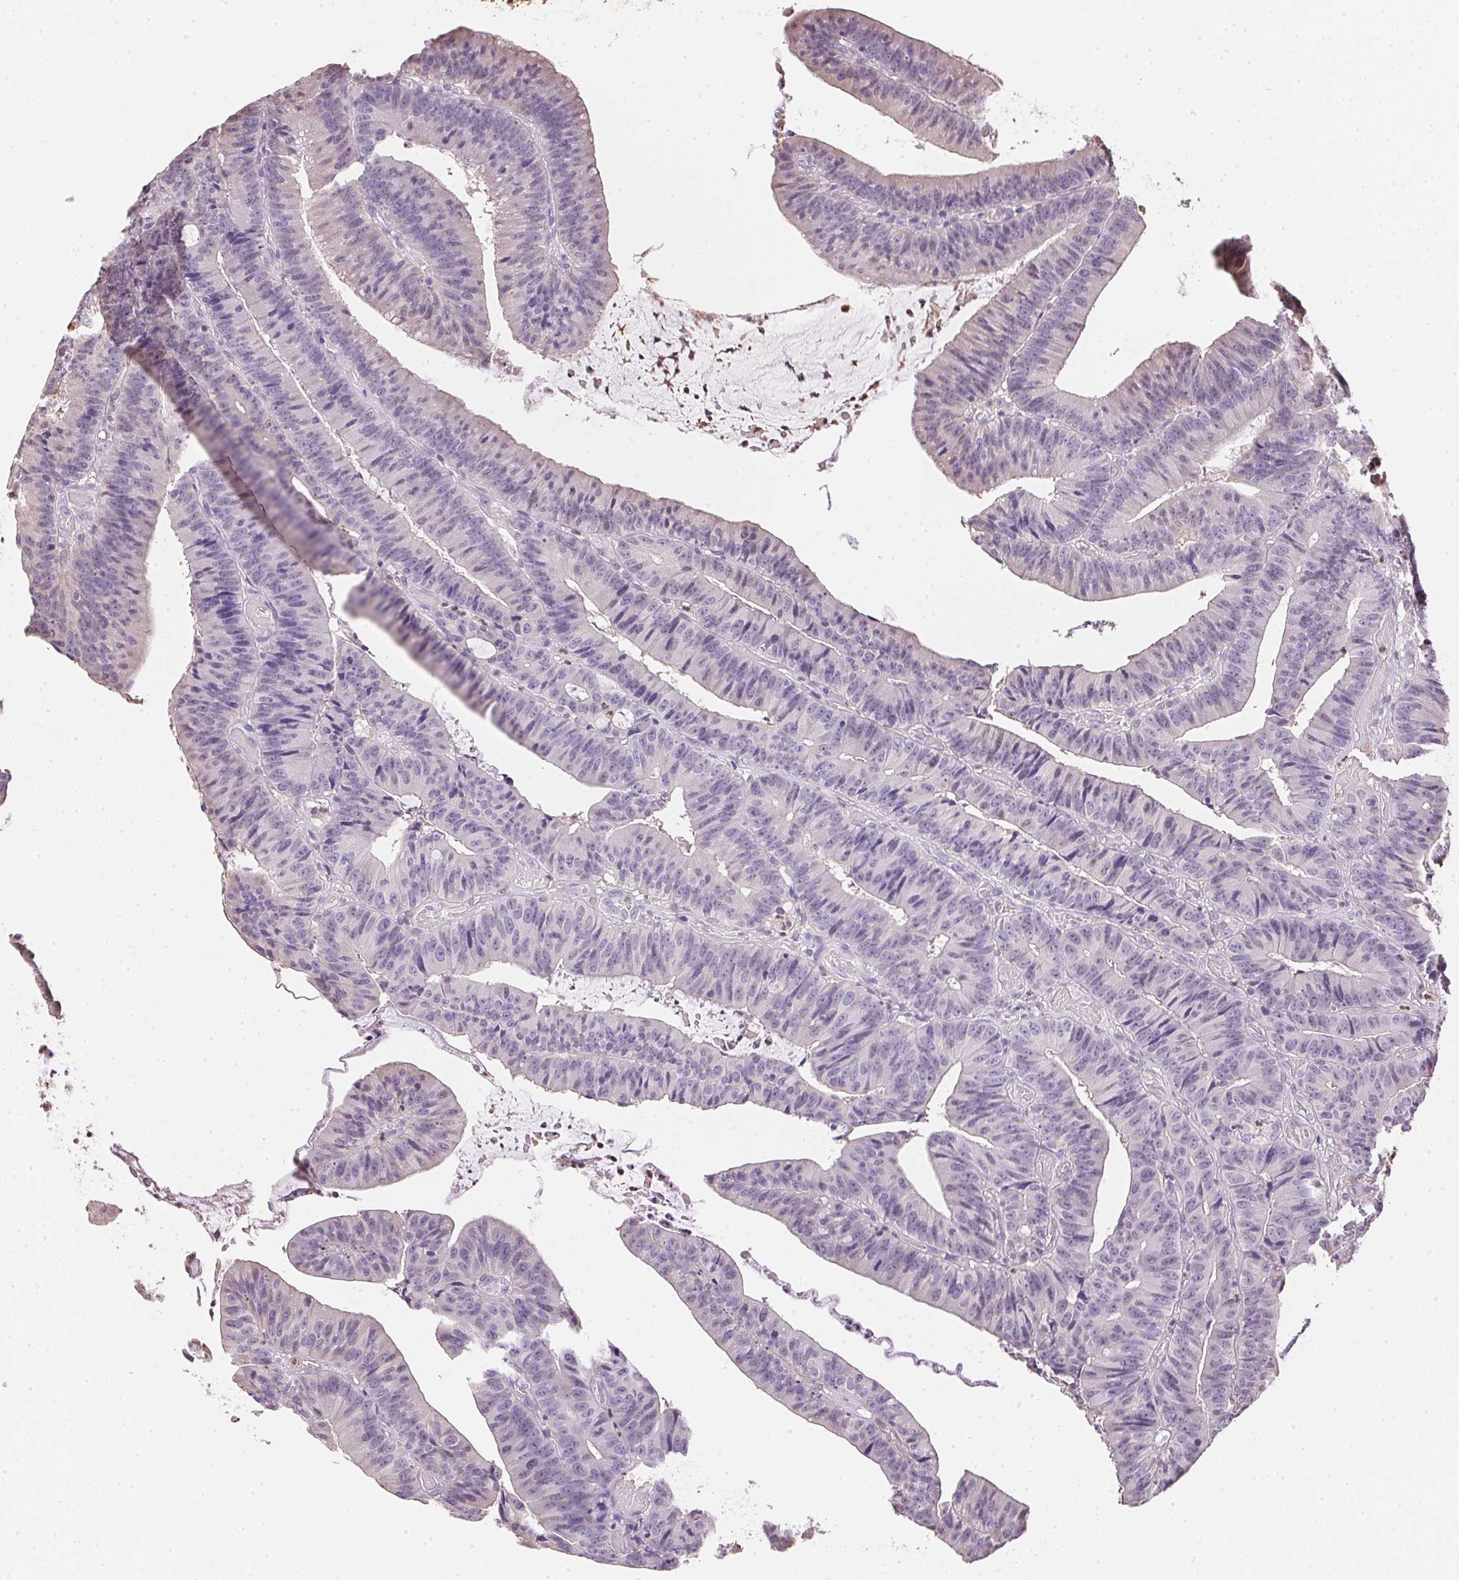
{"staining": {"intensity": "negative", "quantity": "none", "location": "none"}, "tissue": "colorectal cancer", "cell_type": "Tumor cells", "image_type": "cancer", "snomed": [{"axis": "morphology", "description": "Adenocarcinoma, NOS"}, {"axis": "topography", "description": "Colon"}], "caption": "There is no significant expression in tumor cells of adenocarcinoma (colorectal).", "gene": "S100A3", "patient": {"sex": "female", "age": 78}}